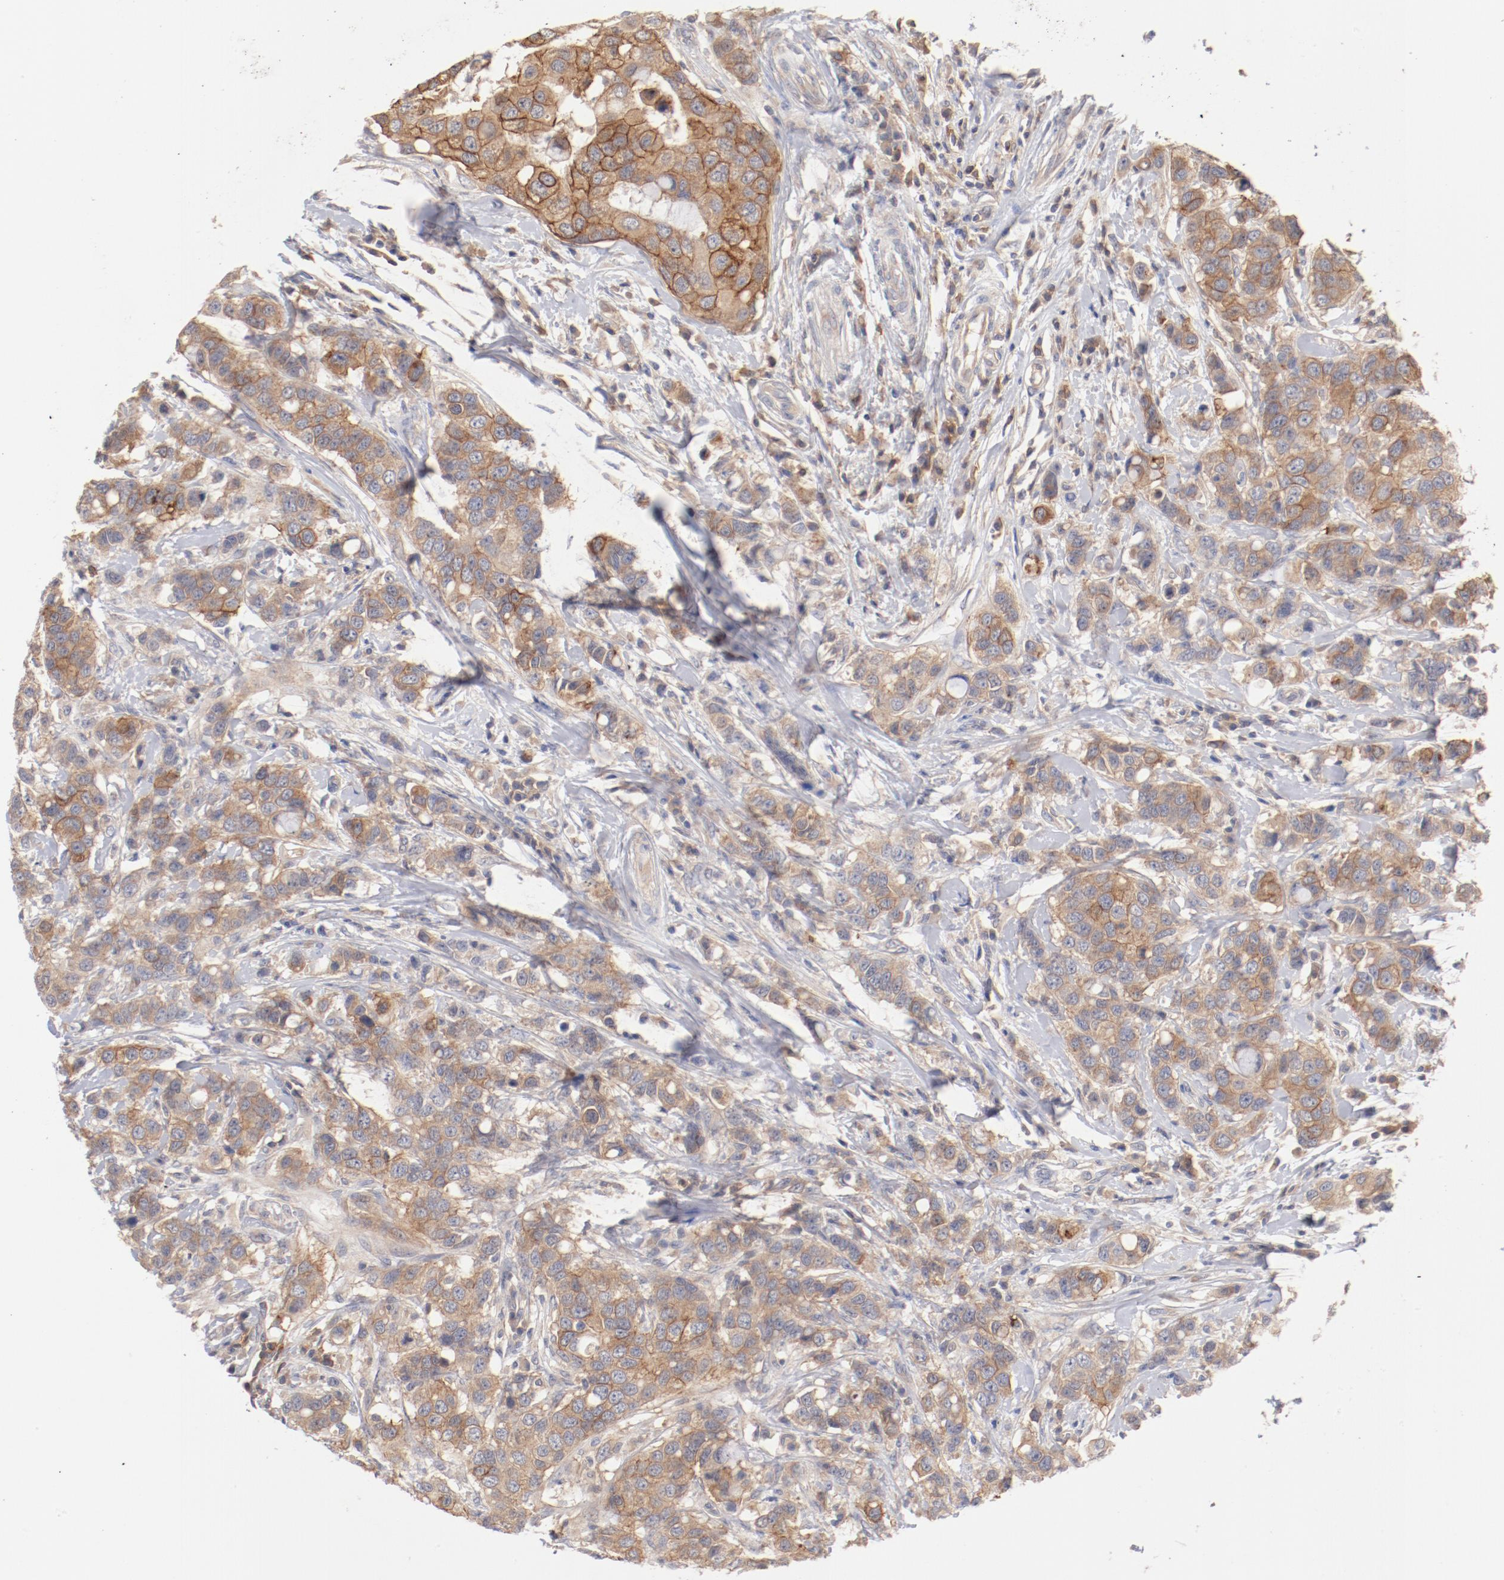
{"staining": {"intensity": "moderate", "quantity": ">75%", "location": "cytoplasmic/membranous"}, "tissue": "breast cancer", "cell_type": "Tumor cells", "image_type": "cancer", "snomed": [{"axis": "morphology", "description": "Duct carcinoma"}, {"axis": "topography", "description": "Breast"}], "caption": "Protein staining by immunohistochemistry shows moderate cytoplasmic/membranous expression in about >75% of tumor cells in breast cancer (infiltrating ductal carcinoma). The staining was performed using DAB (3,3'-diaminobenzidine), with brown indicating positive protein expression. Nuclei are stained blue with hematoxylin.", "gene": "SETD3", "patient": {"sex": "female", "age": 27}}